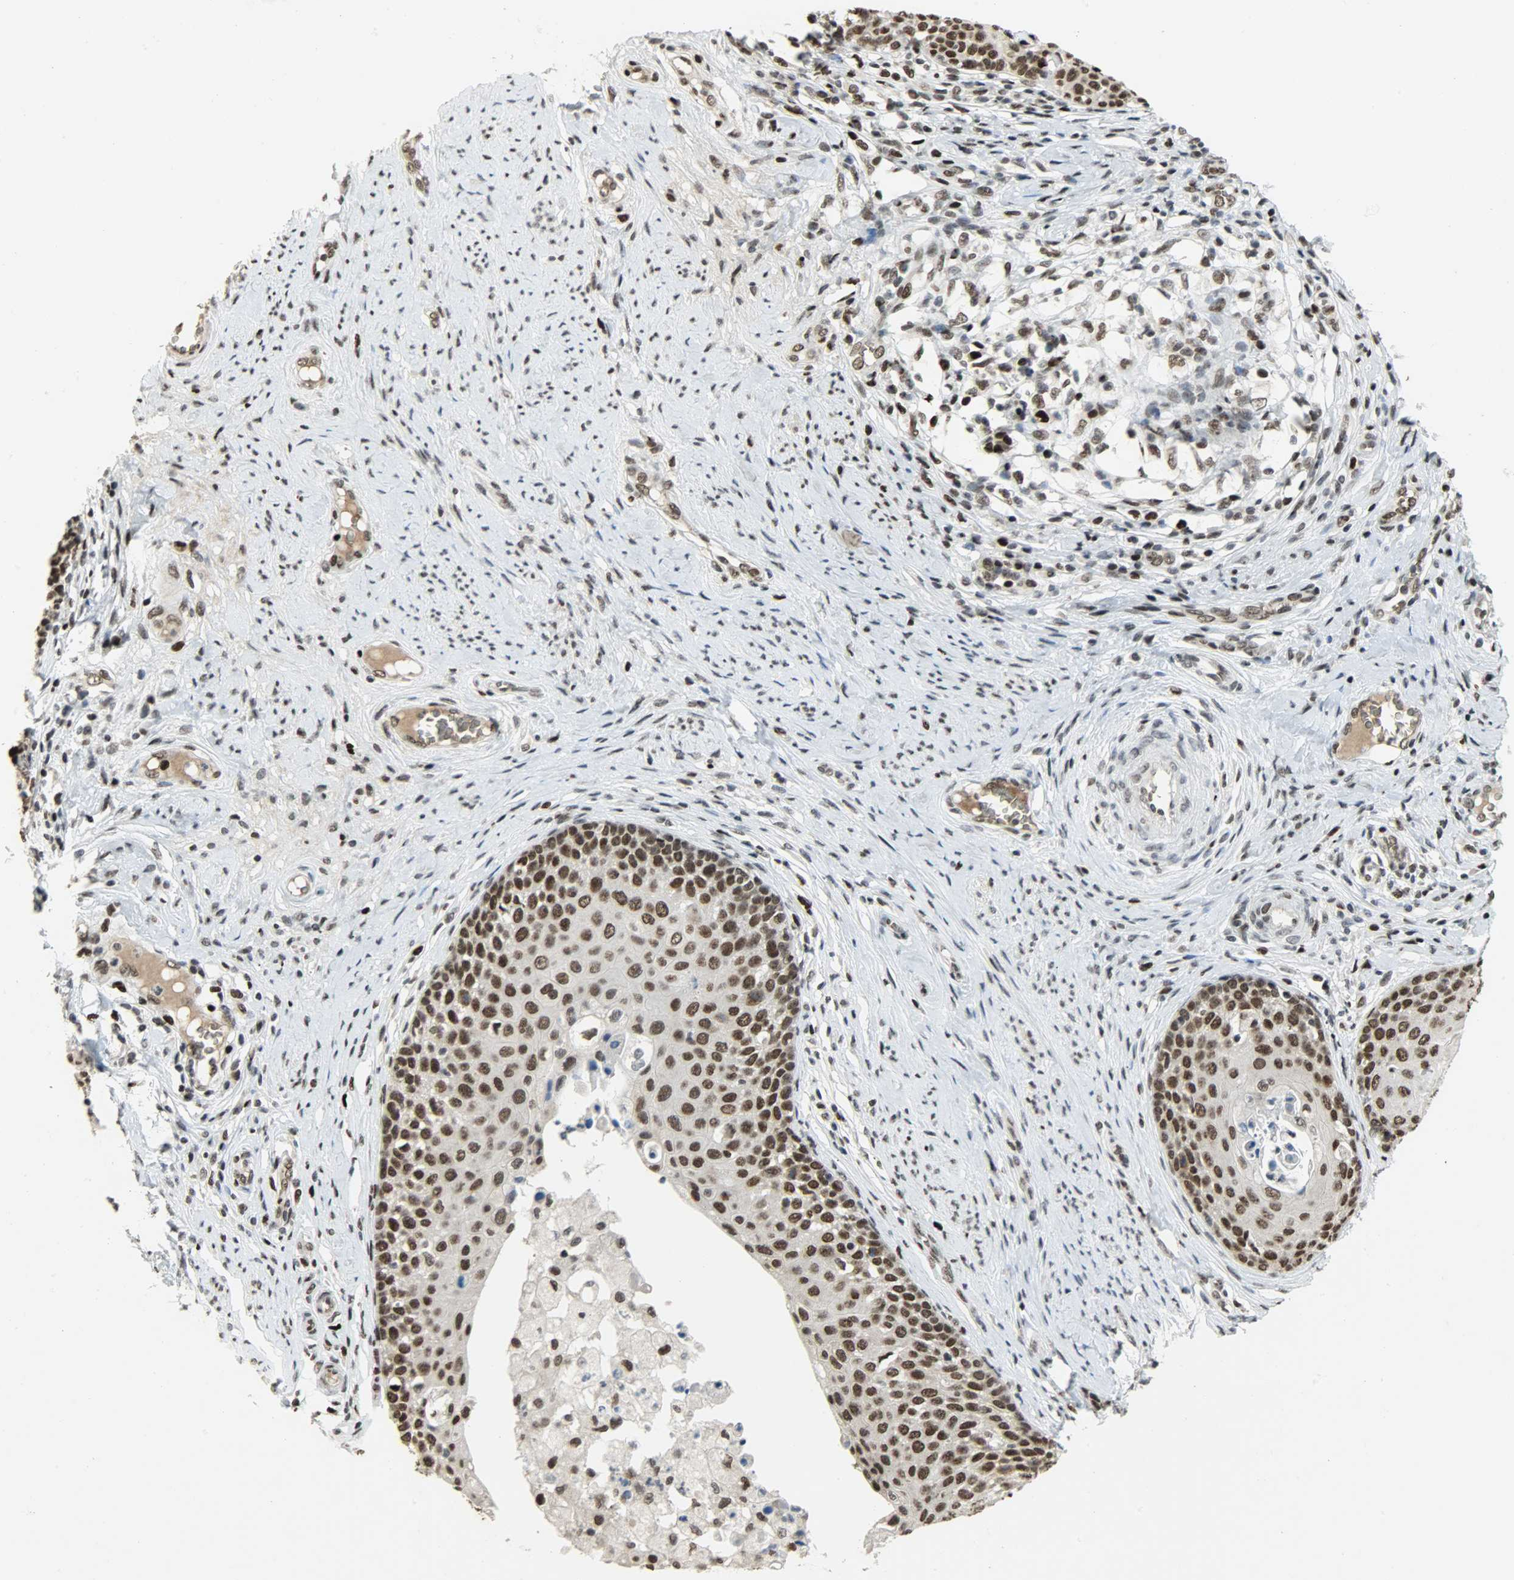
{"staining": {"intensity": "strong", "quantity": ">75%", "location": "nuclear"}, "tissue": "cervical cancer", "cell_type": "Tumor cells", "image_type": "cancer", "snomed": [{"axis": "morphology", "description": "Squamous cell carcinoma, NOS"}, {"axis": "morphology", "description": "Adenocarcinoma, NOS"}, {"axis": "topography", "description": "Cervix"}], "caption": "Immunohistochemical staining of cervical cancer (adenocarcinoma) demonstrates strong nuclear protein staining in about >75% of tumor cells.", "gene": "SNAI1", "patient": {"sex": "female", "age": 52}}